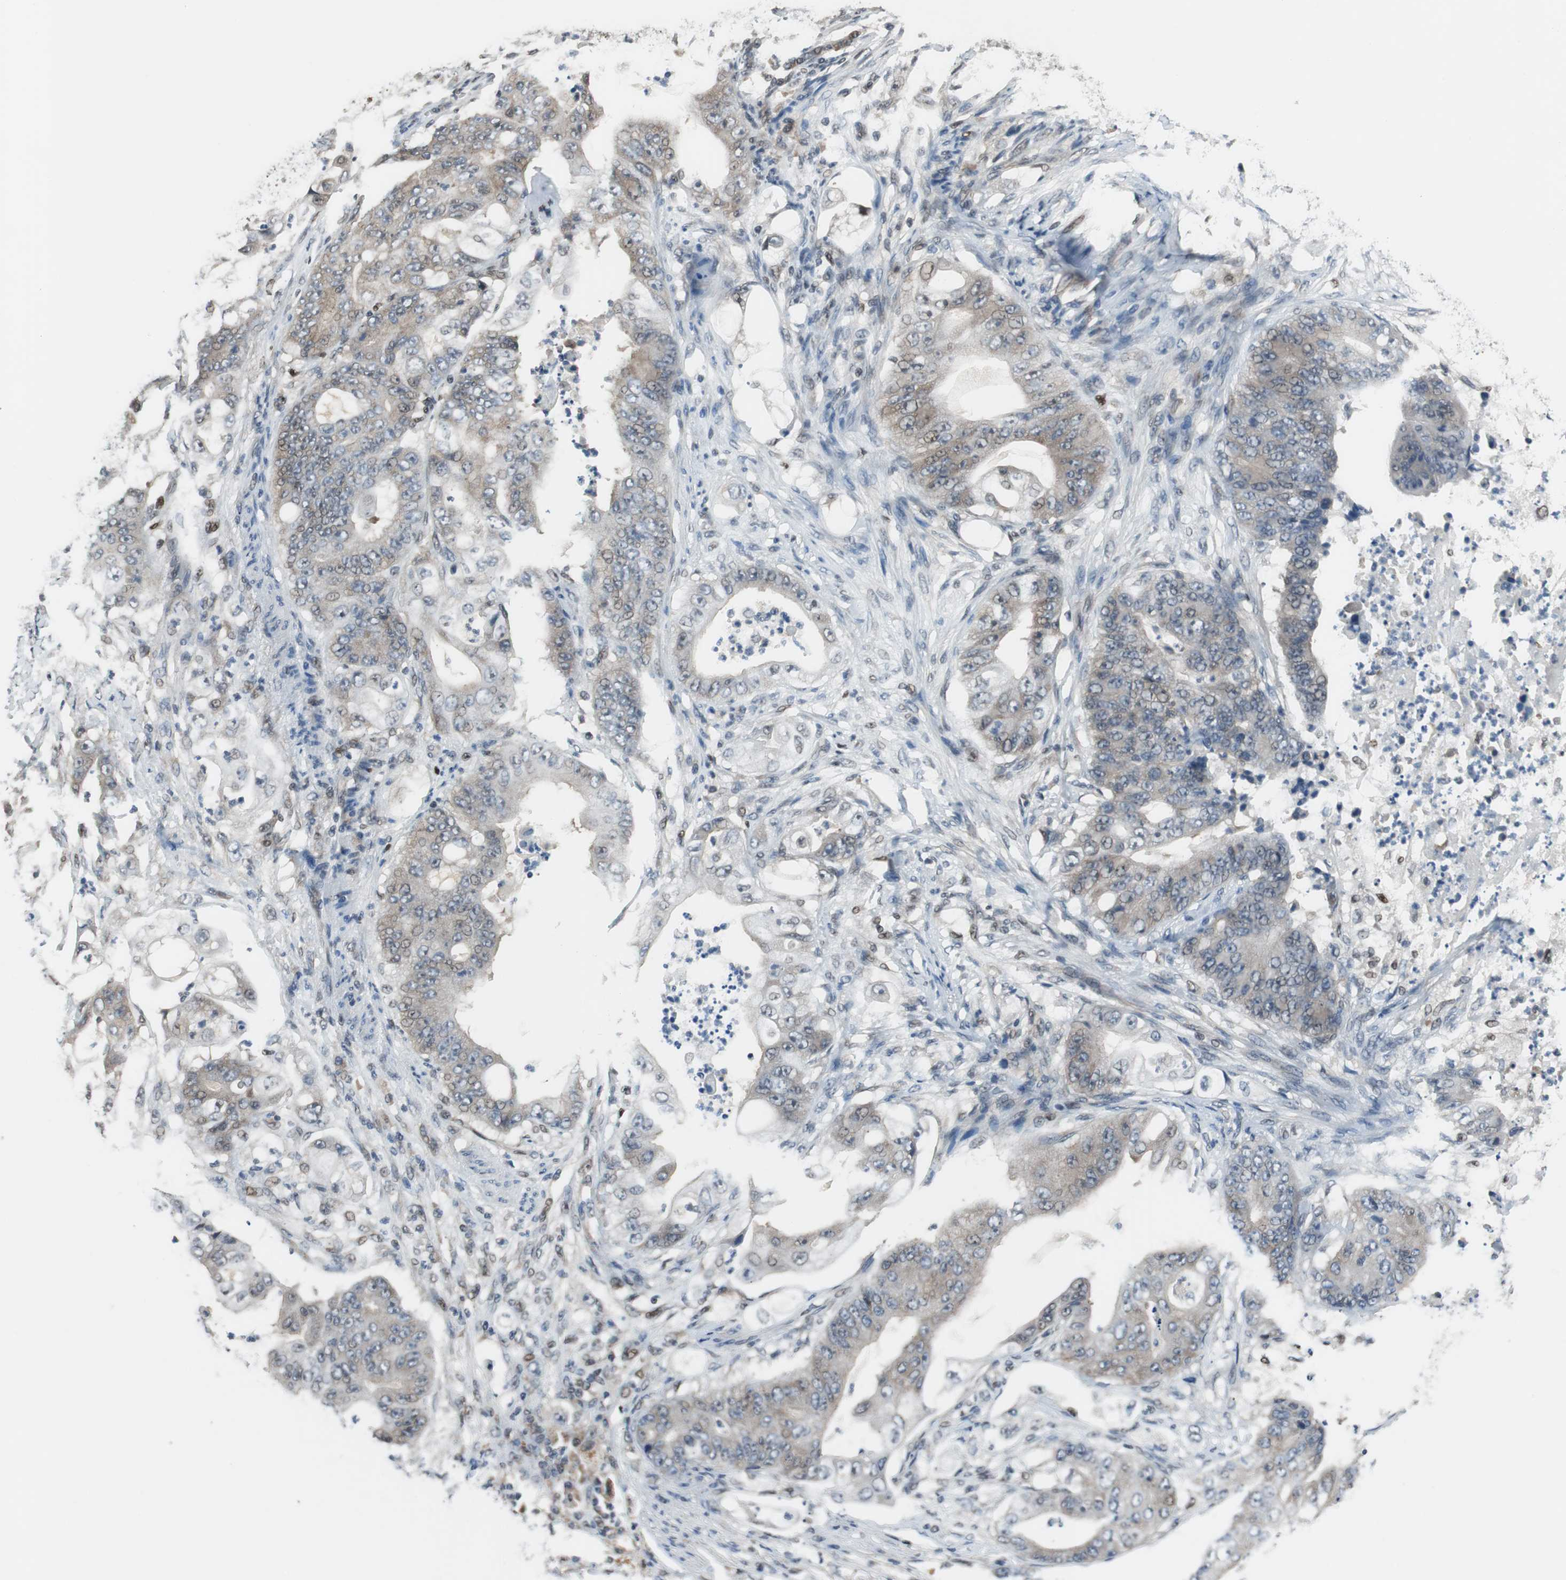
{"staining": {"intensity": "moderate", "quantity": "25%-75%", "location": "cytoplasmic/membranous"}, "tissue": "stomach cancer", "cell_type": "Tumor cells", "image_type": "cancer", "snomed": [{"axis": "morphology", "description": "Adenocarcinoma, NOS"}, {"axis": "topography", "description": "Stomach"}], "caption": "DAB (3,3'-diaminobenzidine) immunohistochemical staining of adenocarcinoma (stomach) displays moderate cytoplasmic/membranous protein expression in about 25%-75% of tumor cells.", "gene": "MAFB", "patient": {"sex": "female", "age": 73}}